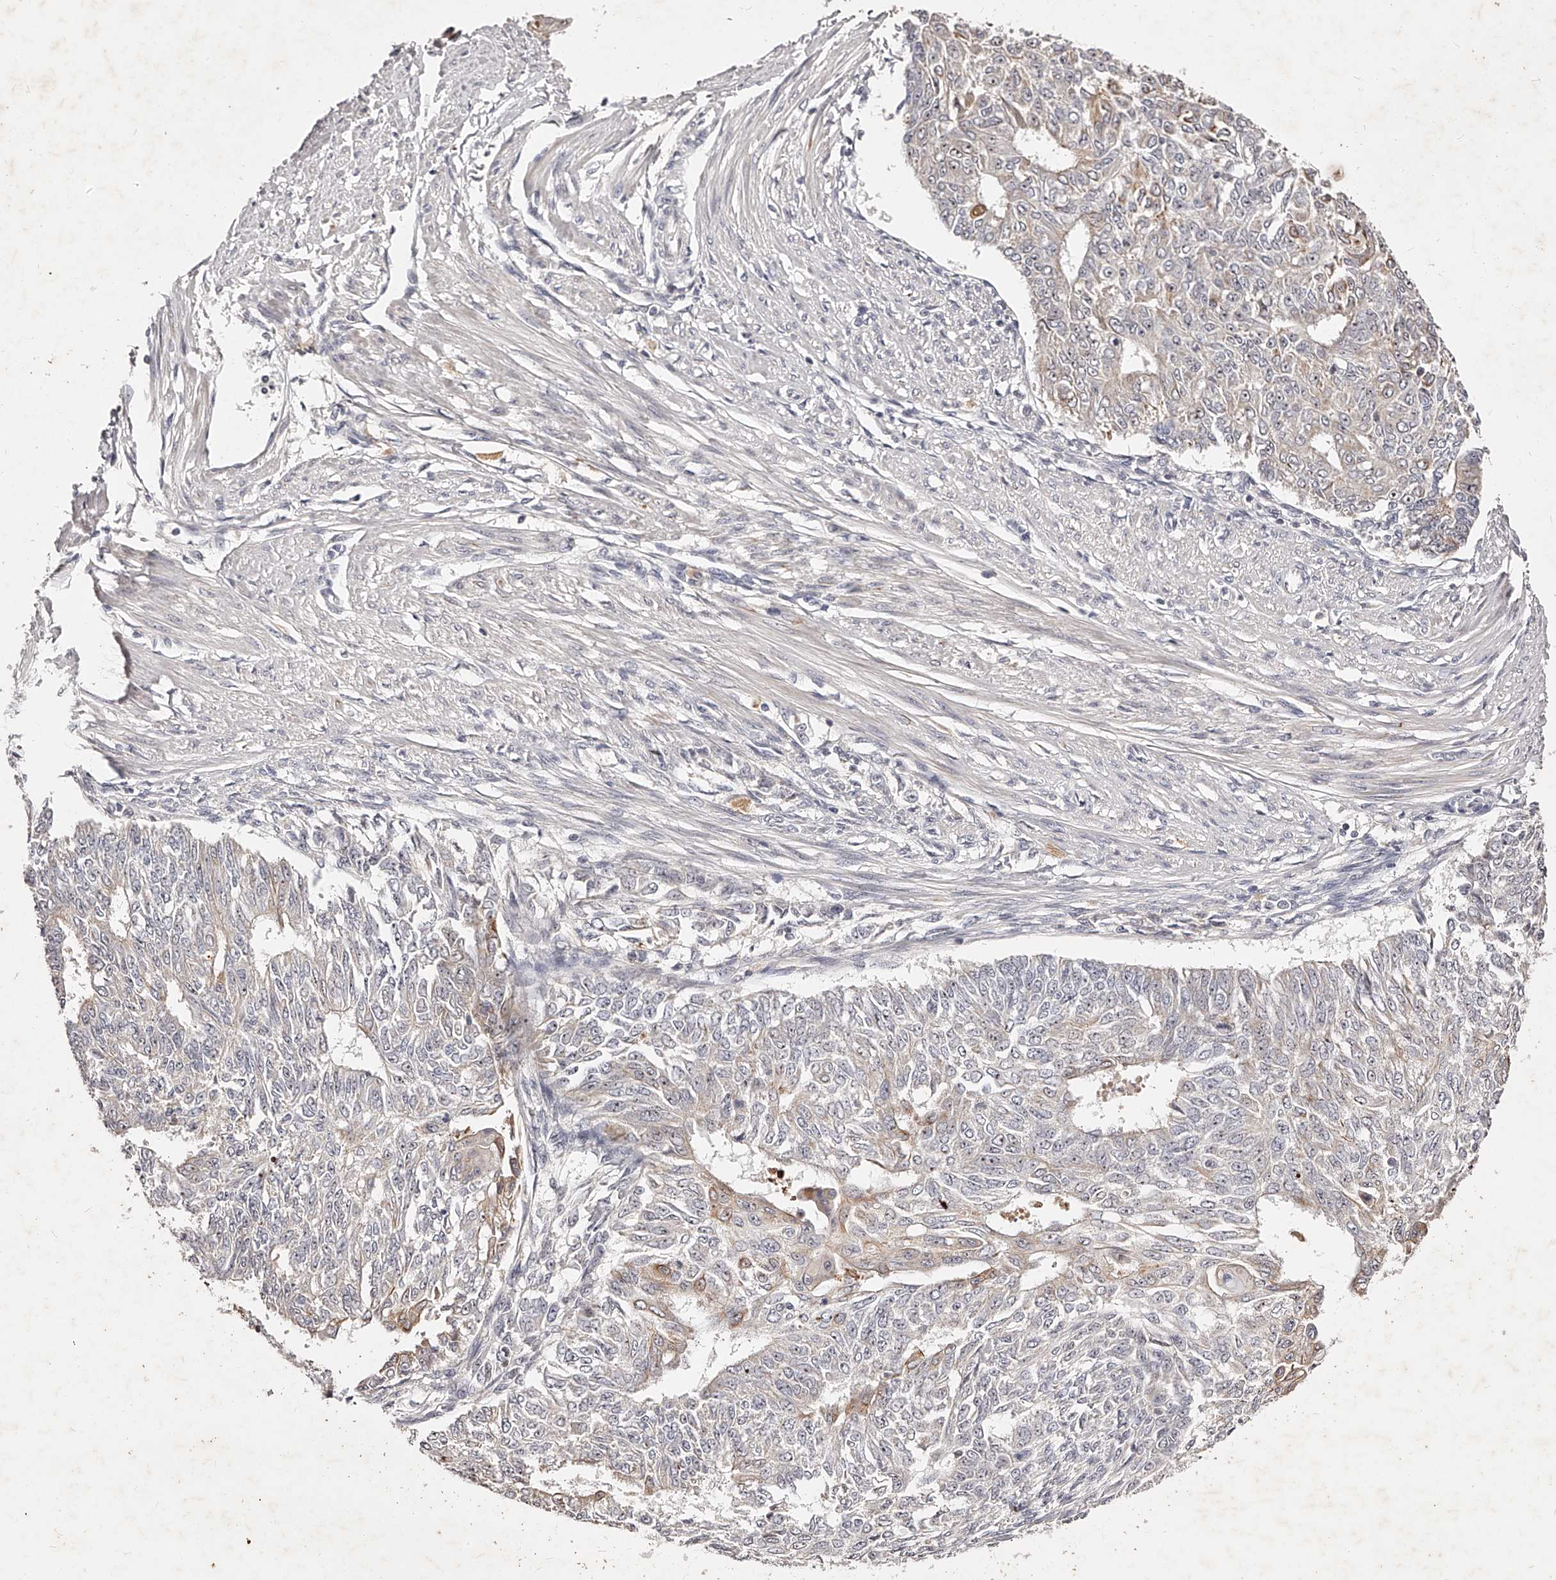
{"staining": {"intensity": "weak", "quantity": "<25%", "location": "cytoplasmic/membranous"}, "tissue": "endometrial cancer", "cell_type": "Tumor cells", "image_type": "cancer", "snomed": [{"axis": "morphology", "description": "Adenocarcinoma, NOS"}, {"axis": "topography", "description": "Endometrium"}], "caption": "DAB (3,3'-diaminobenzidine) immunohistochemical staining of human endometrial adenocarcinoma displays no significant positivity in tumor cells.", "gene": "PHACTR1", "patient": {"sex": "female", "age": 32}}